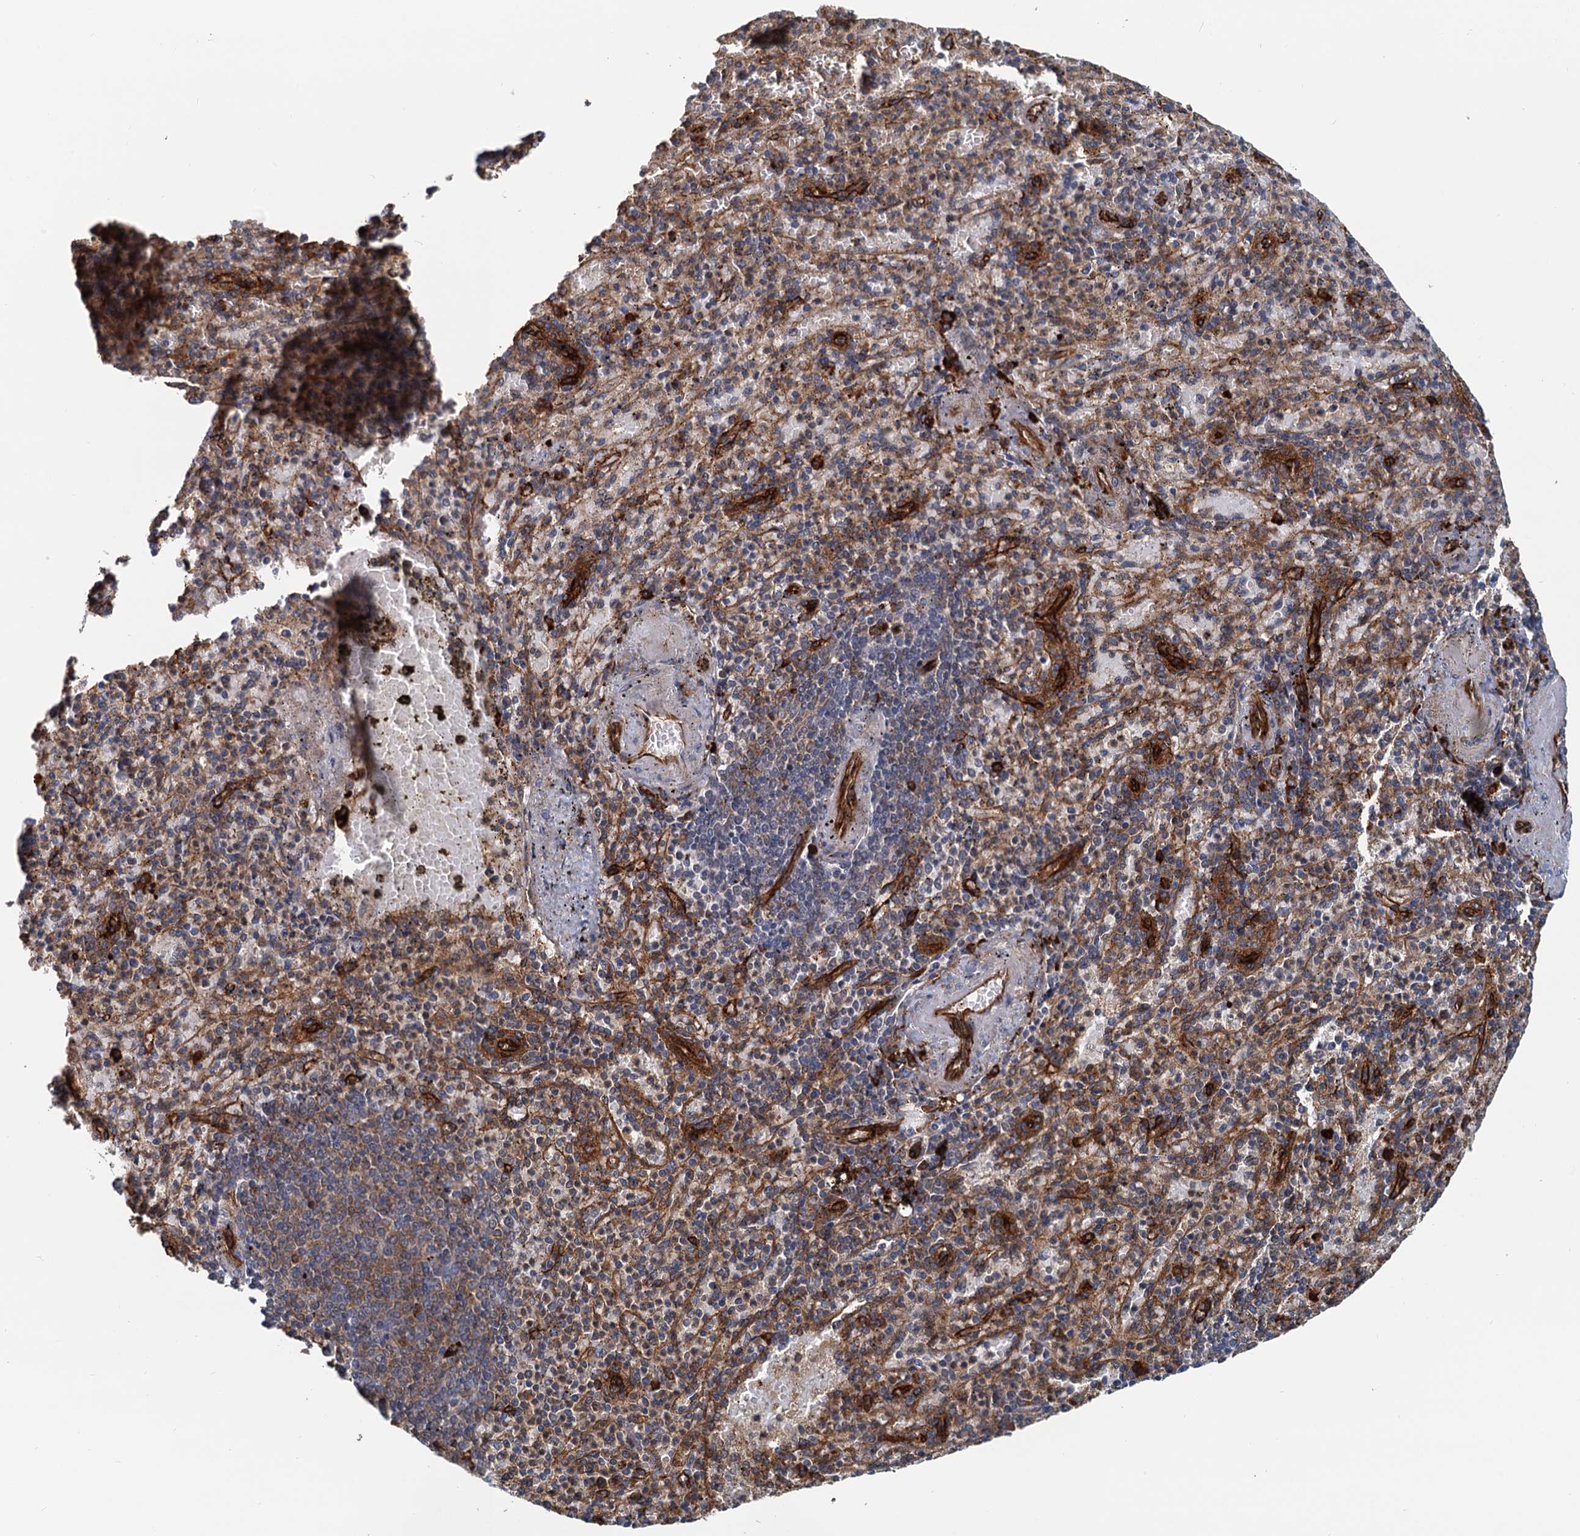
{"staining": {"intensity": "moderate", "quantity": "25%-75%", "location": "cytoplasmic/membranous"}, "tissue": "spleen", "cell_type": "Cells in red pulp", "image_type": "normal", "snomed": [{"axis": "morphology", "description": "Normal tissue, NOS"}, {"axis": "topography", "description": "Spleen"}], "caption": "DAB immunohistochemical staining of unremarkable spleen exhibits moderate cytoplasmic/membranous protein positivity in about 25%-75% of cells in red pulp.", "gene": "NIPAL3", "patient": {"sex": "female", "age": 74}}